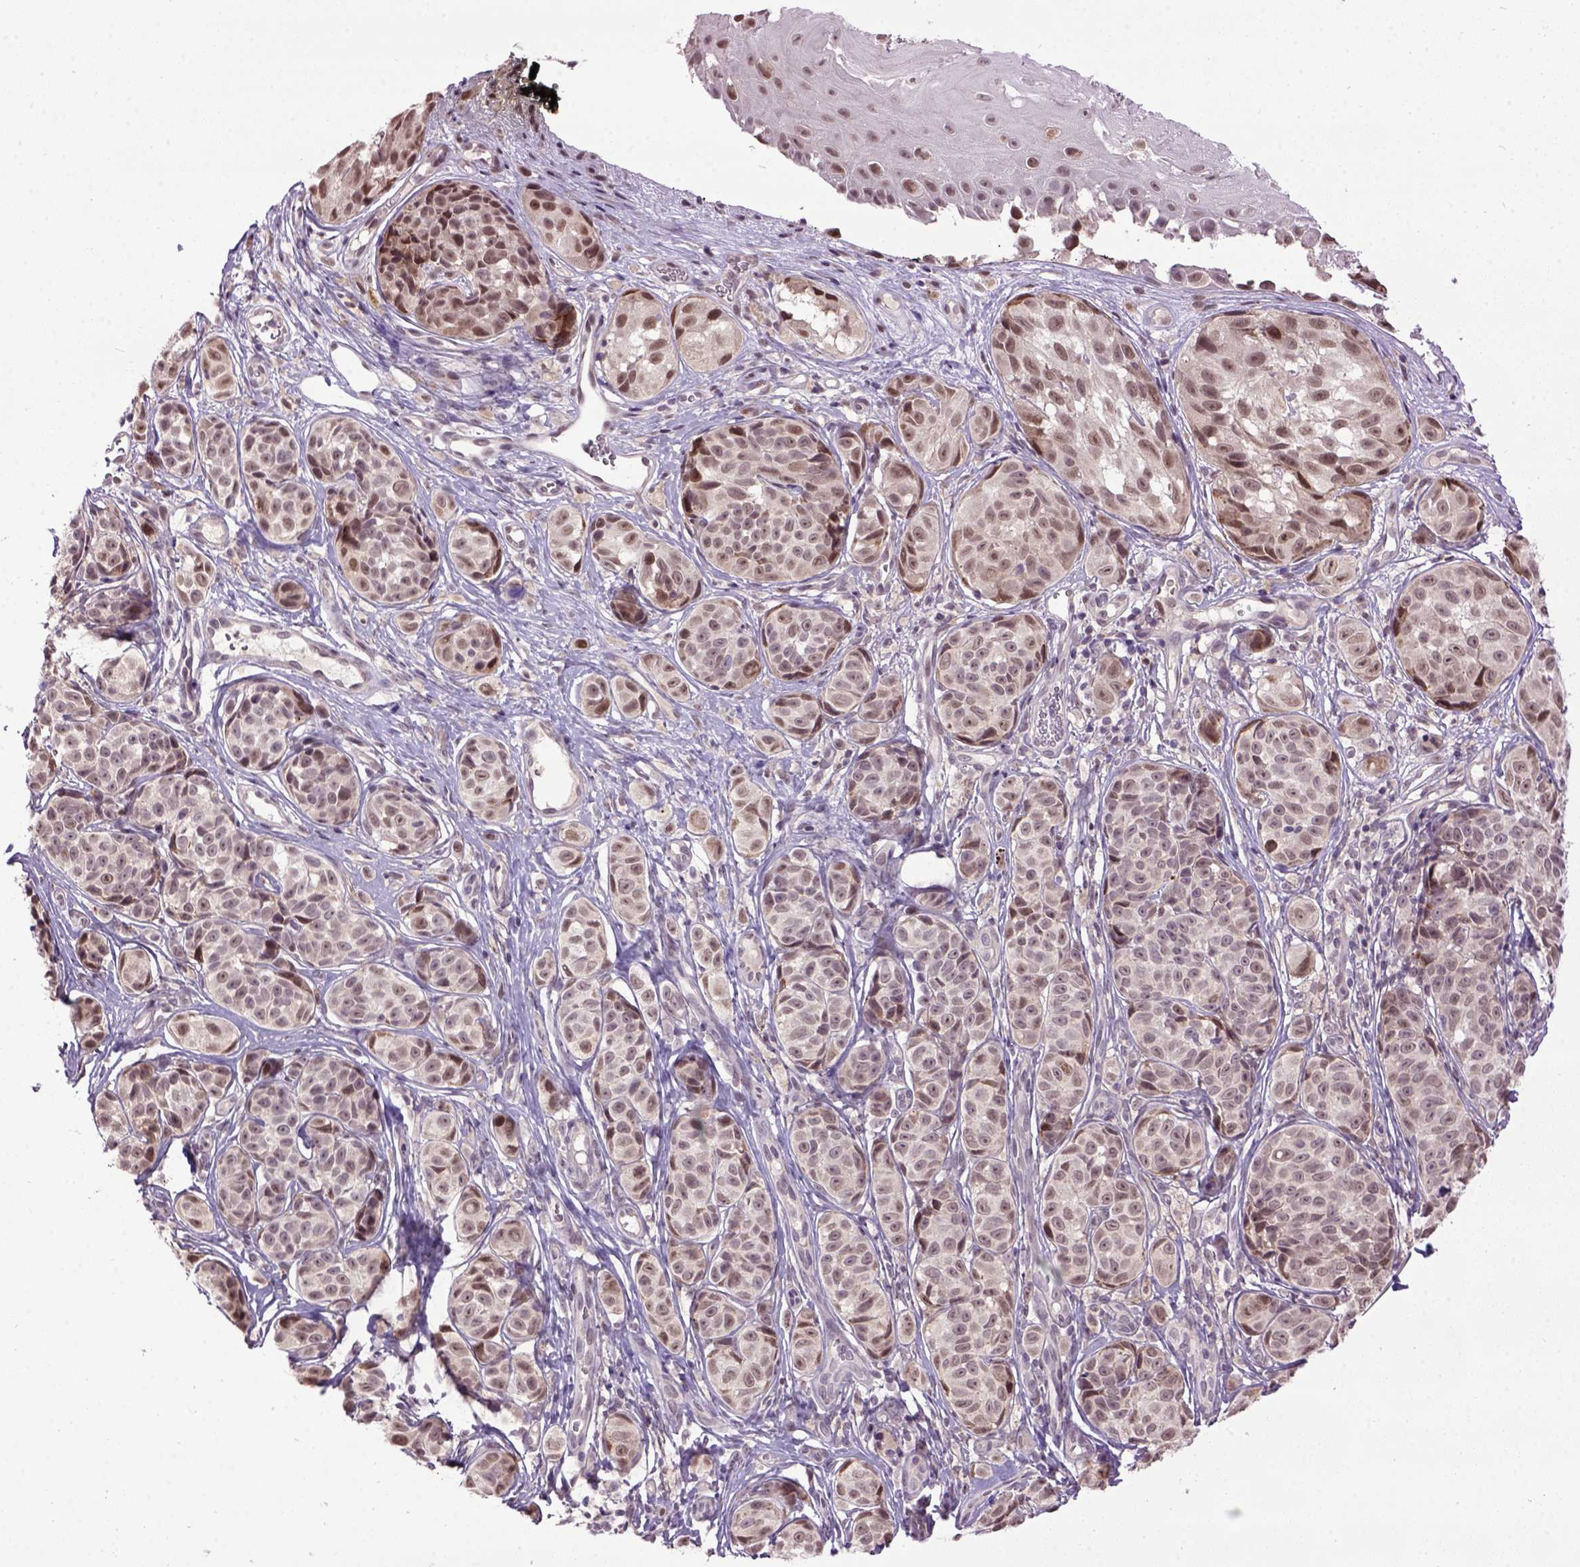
{"staining": {"intensity": "moderate", "quantity": ">75%", "location": "nuclear"}, "tissue": "melanoma", "cell_type": "Tumor cells", "image_type": "cancer", "snomed": [{"axis": "morphology", "description": "Malignant melanoma, NOS"}, {"axis": "topography", "description": "Skin"}], "caption": "Protein staining of melanoma tissue displays moderate nuclear positivity in about >75% of tumor cells. The staining was performed using DAB (3,3'-diaminobenzidine) to visualize the protein expression in brown, while the nuclei were stained in blue with hematoxylin (Magnification: 20x).", "gene": "RAB43", "patient": {"sex": "male", "age": 48}}